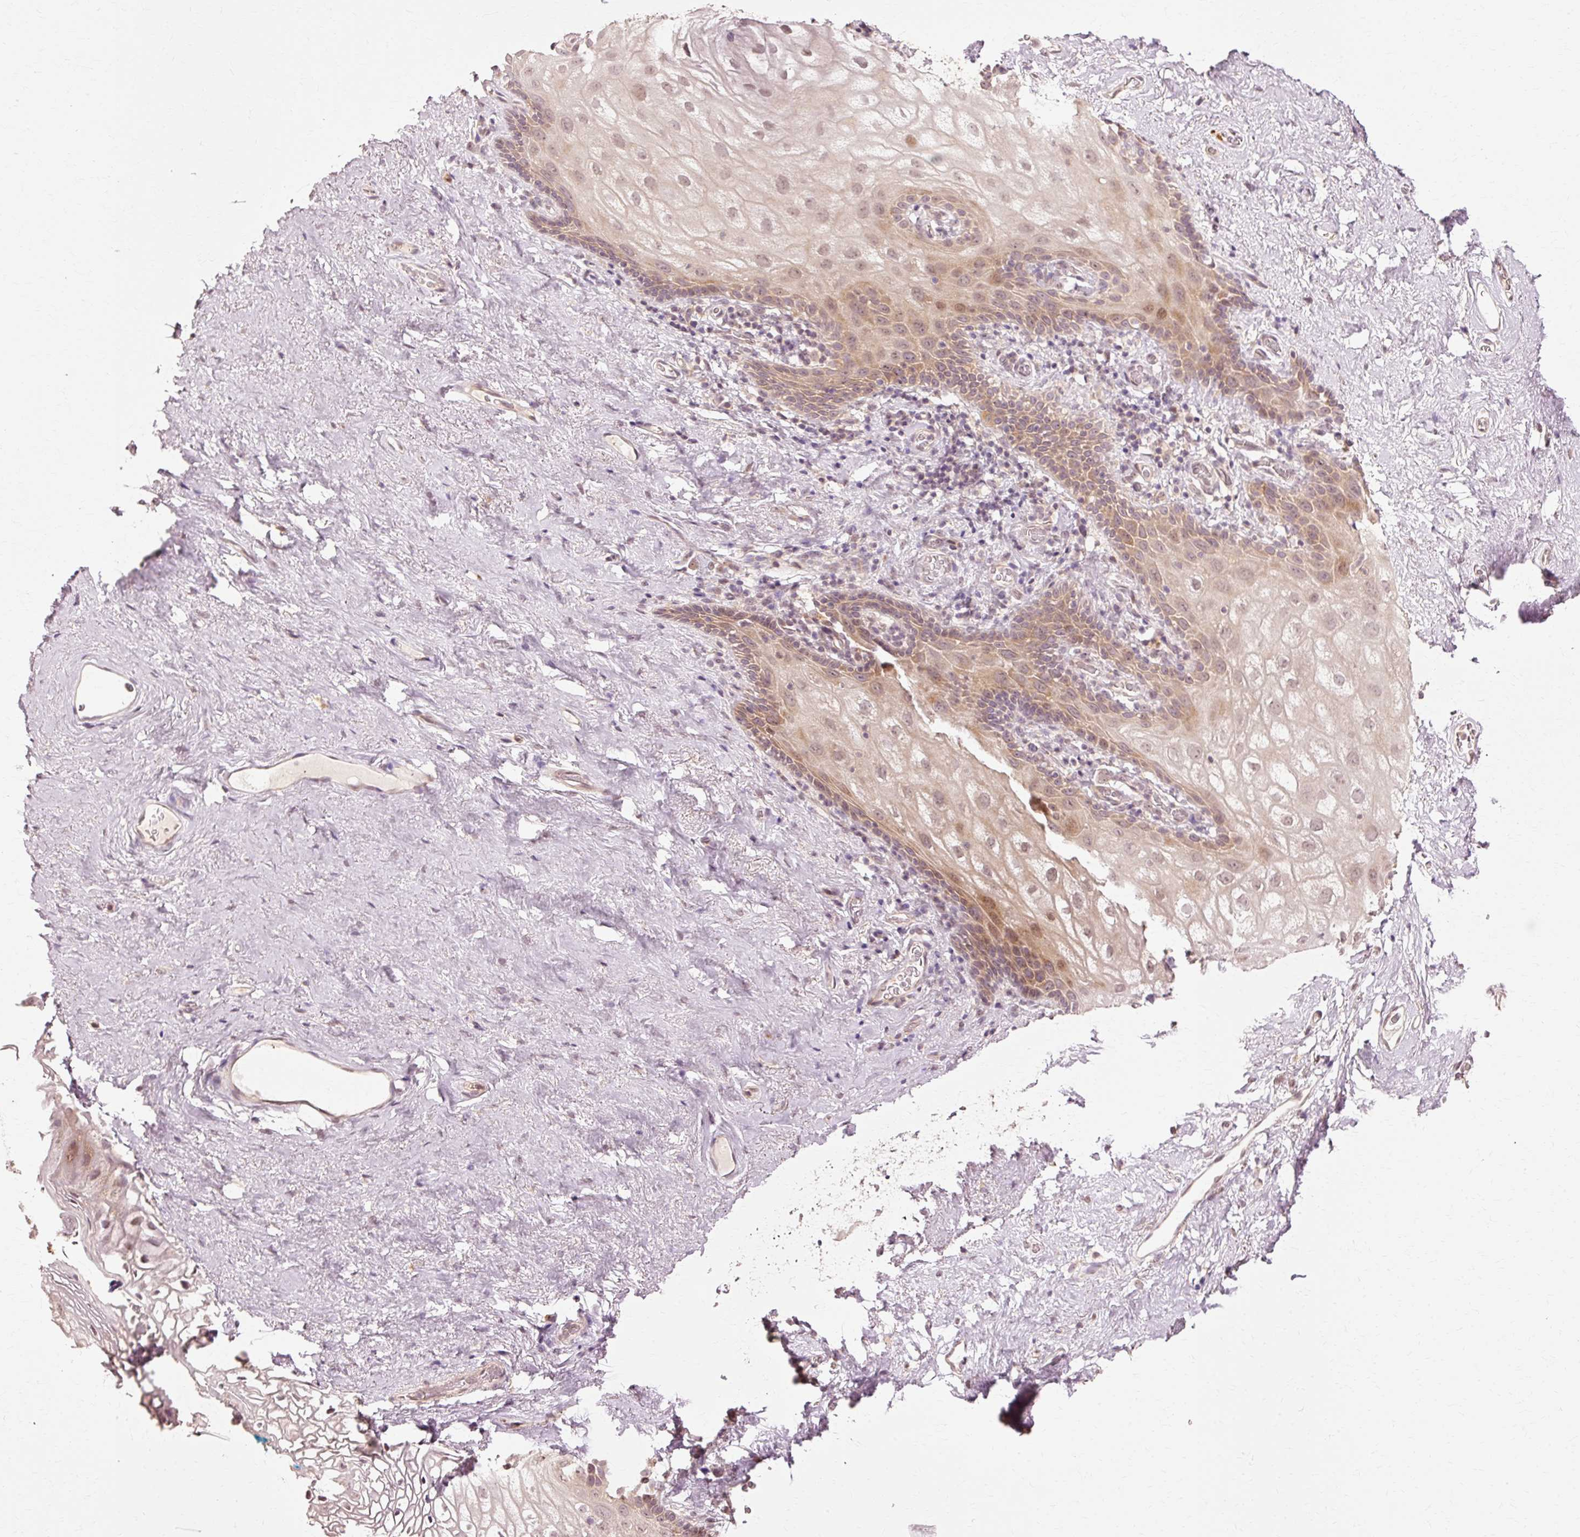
{"staining": {"intensity": "moderate", "quantity": "25%-75%", "location": "cytoplasmic/membranous,nuclear"}, "tissue": "vagina", "cell_type": "Squamous epithelial cells", "image_type": "normal", "snomed": [{"axis": "morphology", "description": "Normal tissue, NOS"}, {"axis": "topography", "description": "Vagina"}, {"axis": "topography", "description": "Peripheral nerve tissue"}], "caption": "Moderate cytoplasmic/membranous,nuclear positivity is seen in approximately 25%-75% of squamous epithelial cells in normal vagina.", "gene": "RGPD5", "patient": {"sex": "female", "age": 71}}